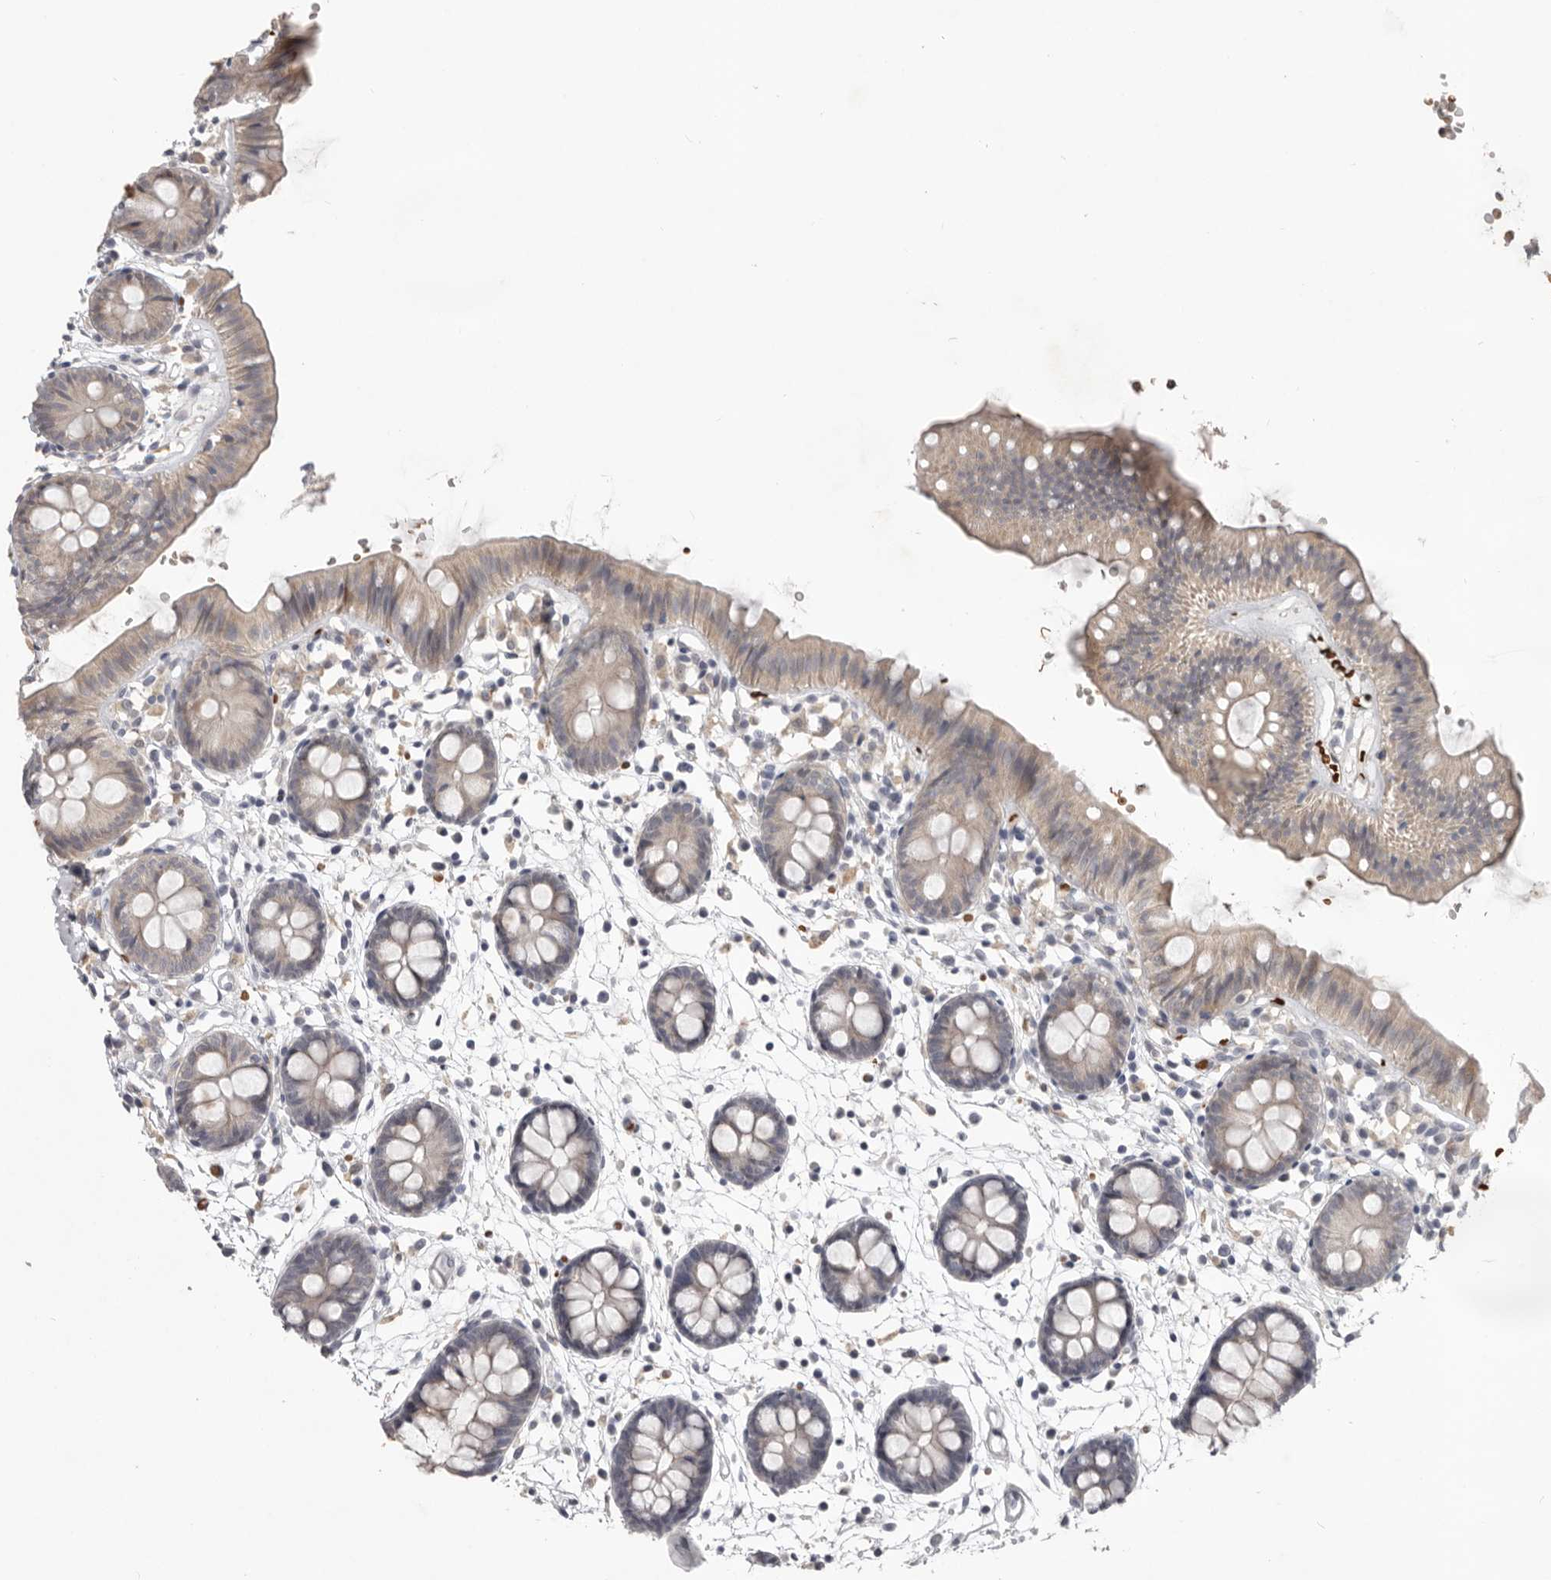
{"staining": {"intensity": "negative", "quantity": "none", "location": "none"}, "tissue": "colon", "cell_type": "Endothelial cells", "image_type": "normal", "snomed": [{"axis": "morphology", "description": "Normal tissue, NOS"}, {"axis": "topography", "description": "Colon"}], "caption": "A micrograph of colon stained for a protein demonstrates no brown staining in endothelial cells.", "gene": "TNR", "patient": {"sex": "male", "age": 56}}